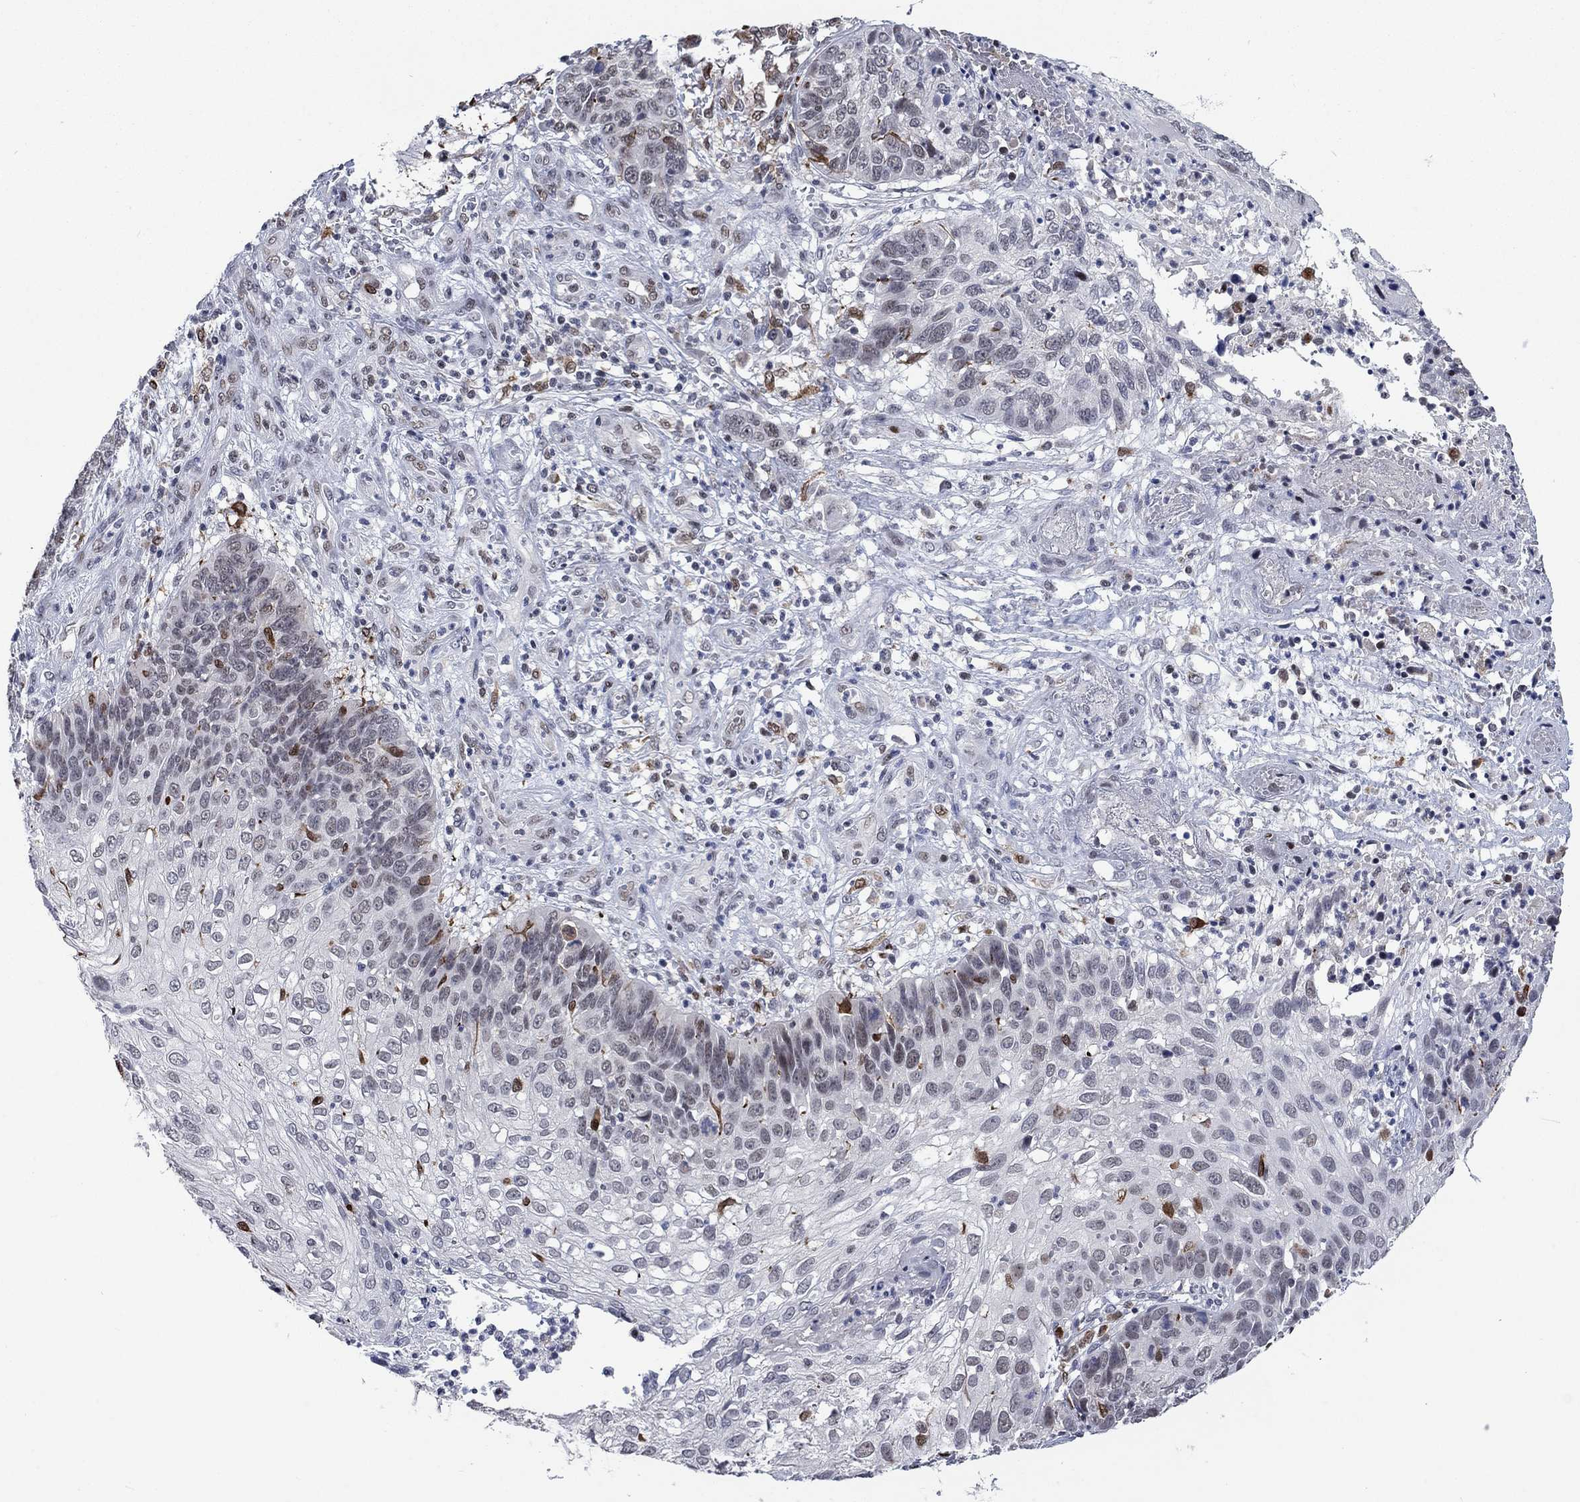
{"staining": {"intensity": "negative", "quantity": "none", "location": "none"}, "tissue": "skin cancer", "cell_type": "Tumor cells", "image_type": "cancer", "snomed": [{"axis": "morphology", "description": "Squamous cell carcinoma, NOS"}, {"axis": "topography", "description": "Skin"}], "caption": "Protein analysis of skin squamous cell carcinoma displays no significant positivity in tumor cells.", "gene": "HCFC1", "patient": {"sex": "male", "age": 92}}